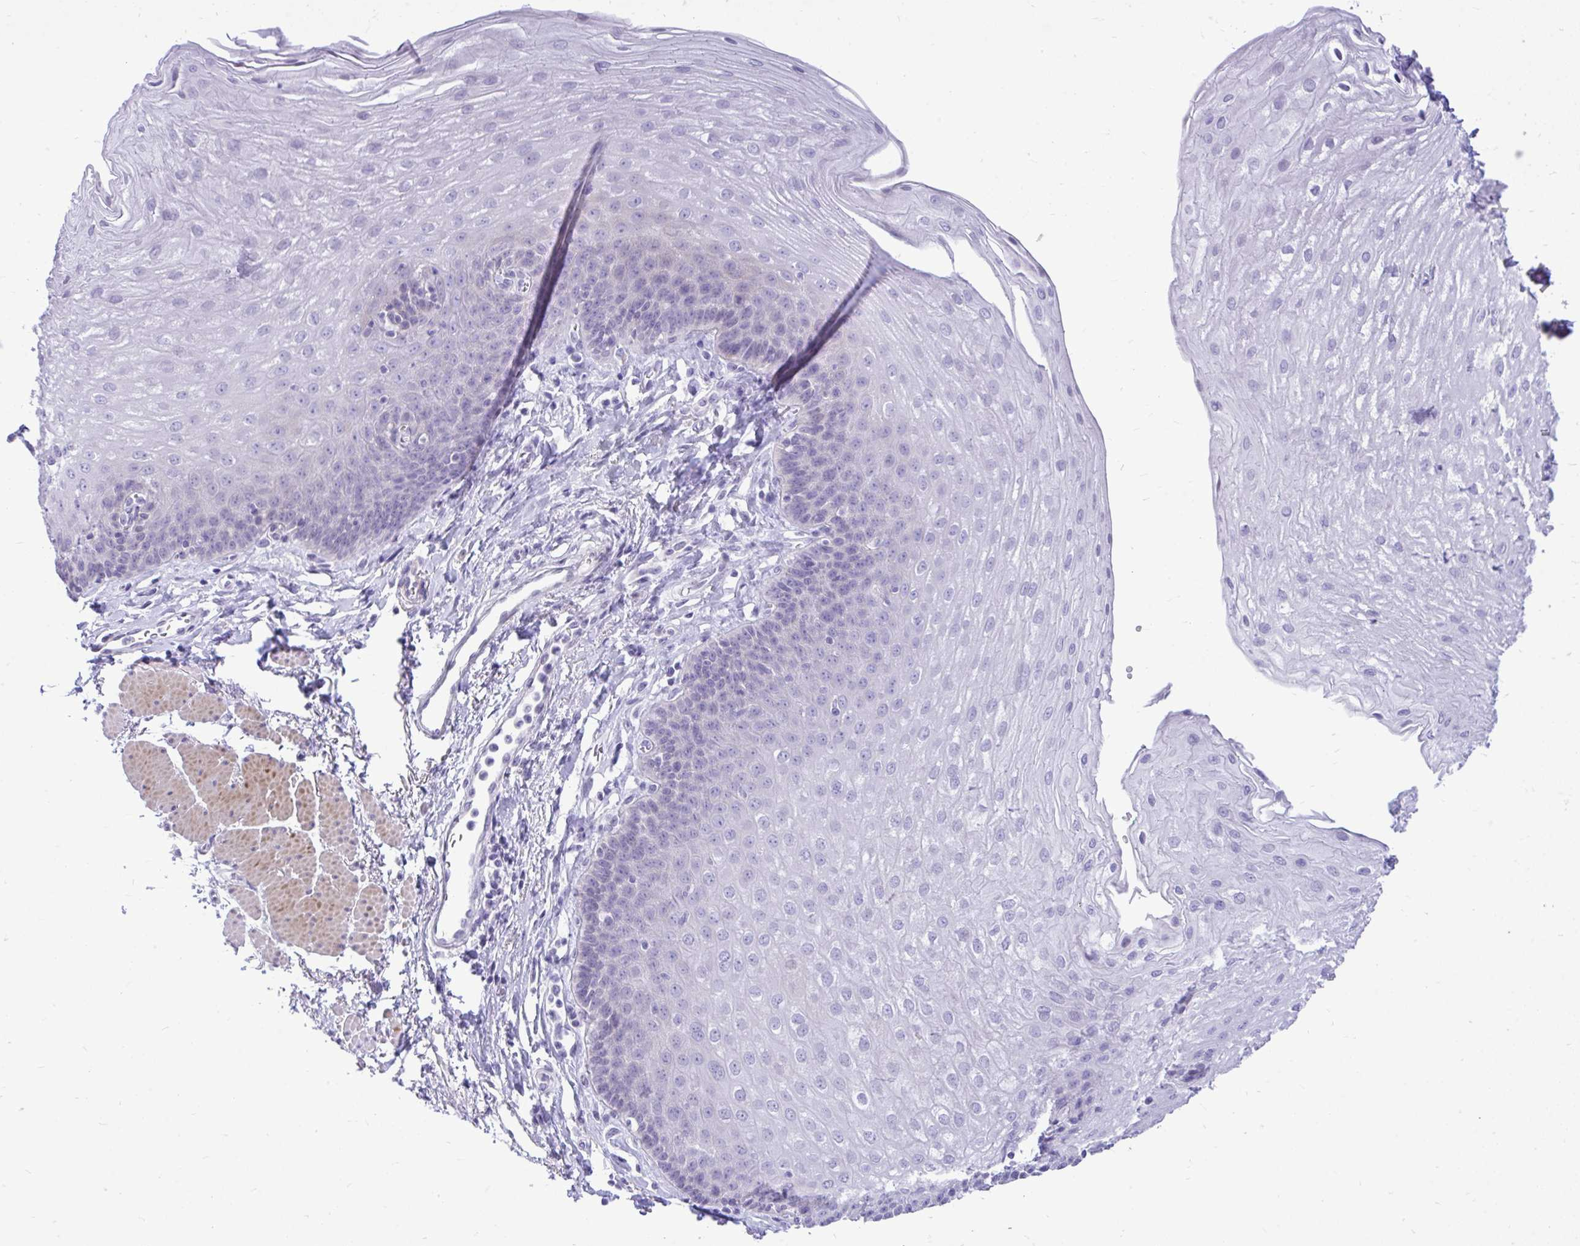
{"staining": {"intensity": "negative", "quantity": "none", "location": "none"}, "tissue": "esophagus", "cell_type": "Squamous epithelial cells", "image_type": "normal", "snomed": [{"axis": "morphology", "description": "Normal tissue, NOS"}, {"axis": "topography", "description": "Esophagus"}], "caption": "Image shows no significant protein positivity in squamous epithelial cells of unremarkable esophagus. Brightfield microscopy of immunohistochemistry stained with DAB (brown) and hematoxylin (blue), captured at high magnification.", "gene": "GABRA1", "patient": {"sex": "female", "age": 81}}